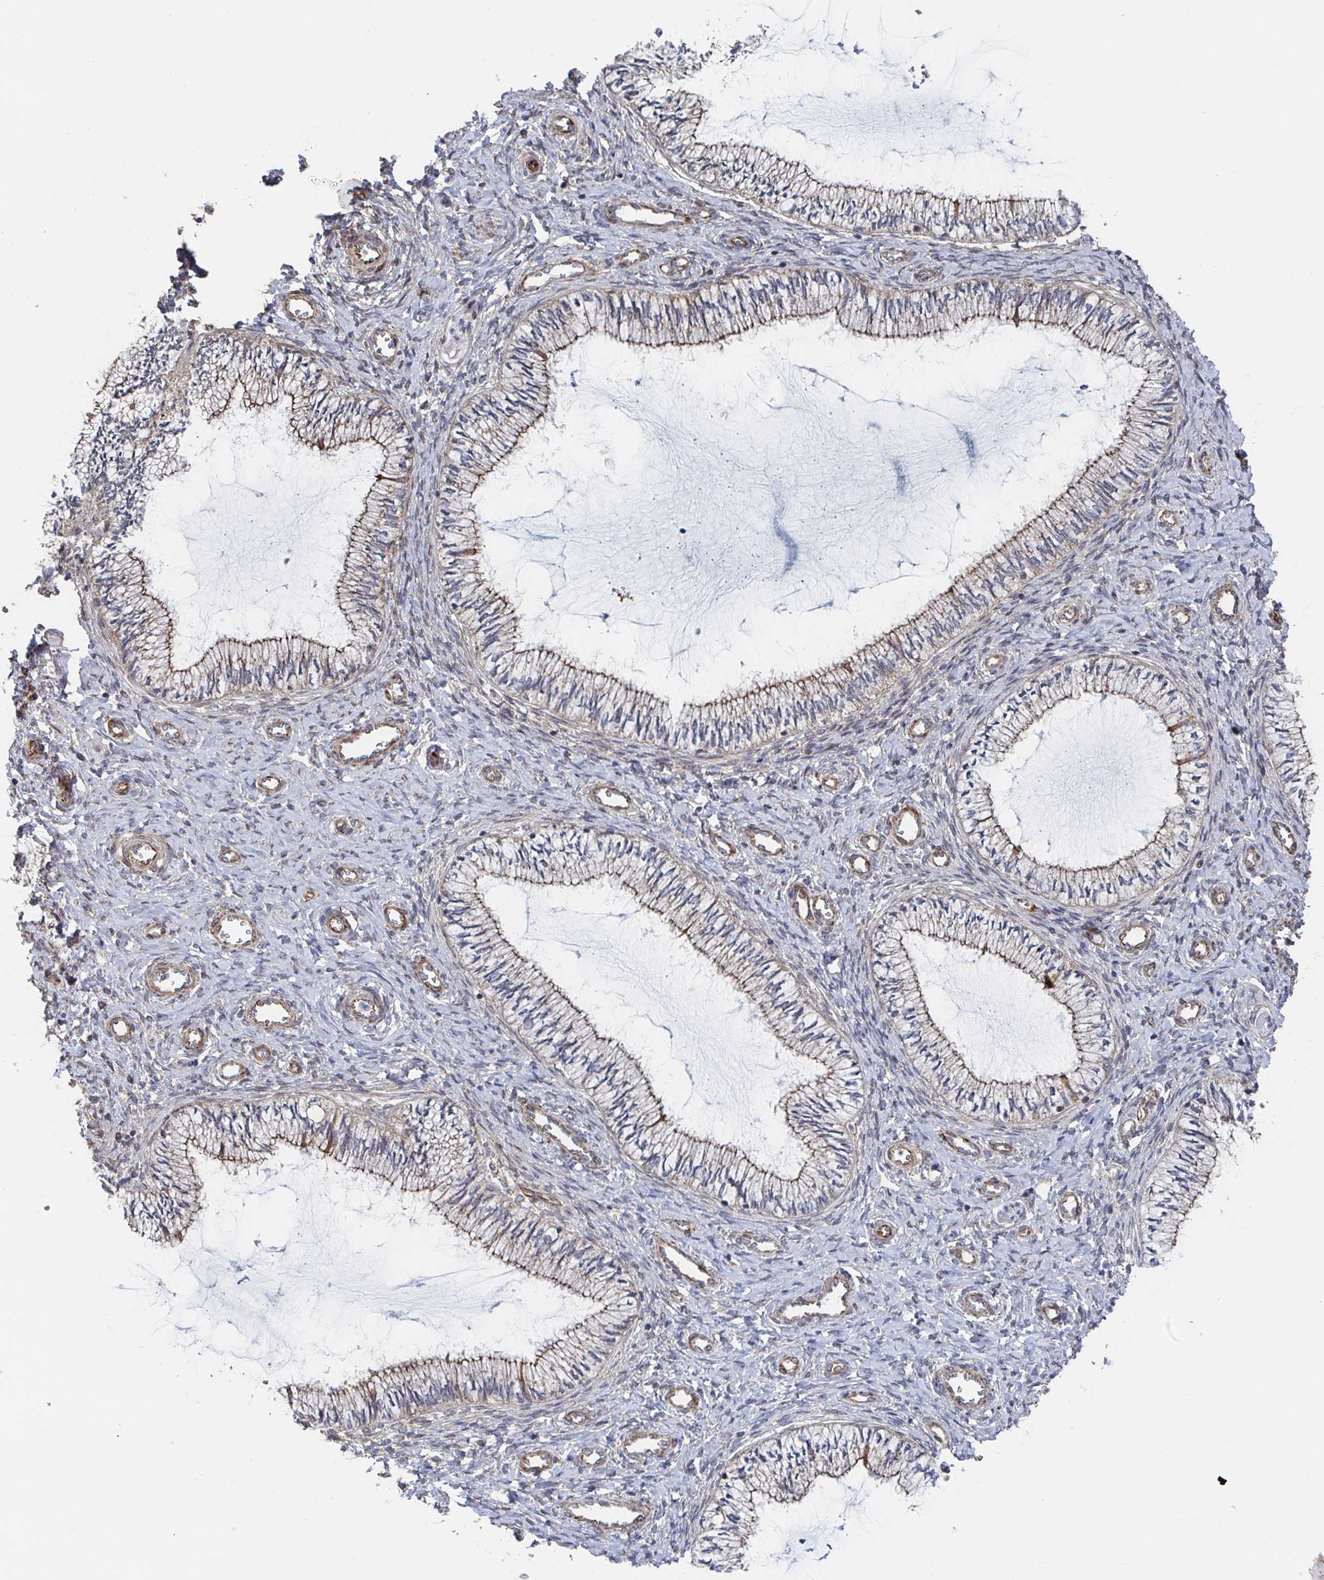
{"staining": {"intensity": "moderate", "quantity": "<25%", "location": "cytoplasmic/membranous"}, "tissue": "cervix", "cell_type": "Glandular cells", "image_type": "normal", "snomed": [{"axis": "morphology", "description": "Normal tissue, NOS"}, {"axis": "topography", "description": "Cervix"}], "caption": "DAB immunohistochemical staining of normal cervix exhibits moderate cytoplasmic/membranous protein positivity in about <25% of glandular cells. The staining is performed using DAB brown chromogen to label protein expression. The nuclei are counter-stained blue using hematoxylin.", "gene": "DVL3", "patient": {"sex": "female", "age": 24}}